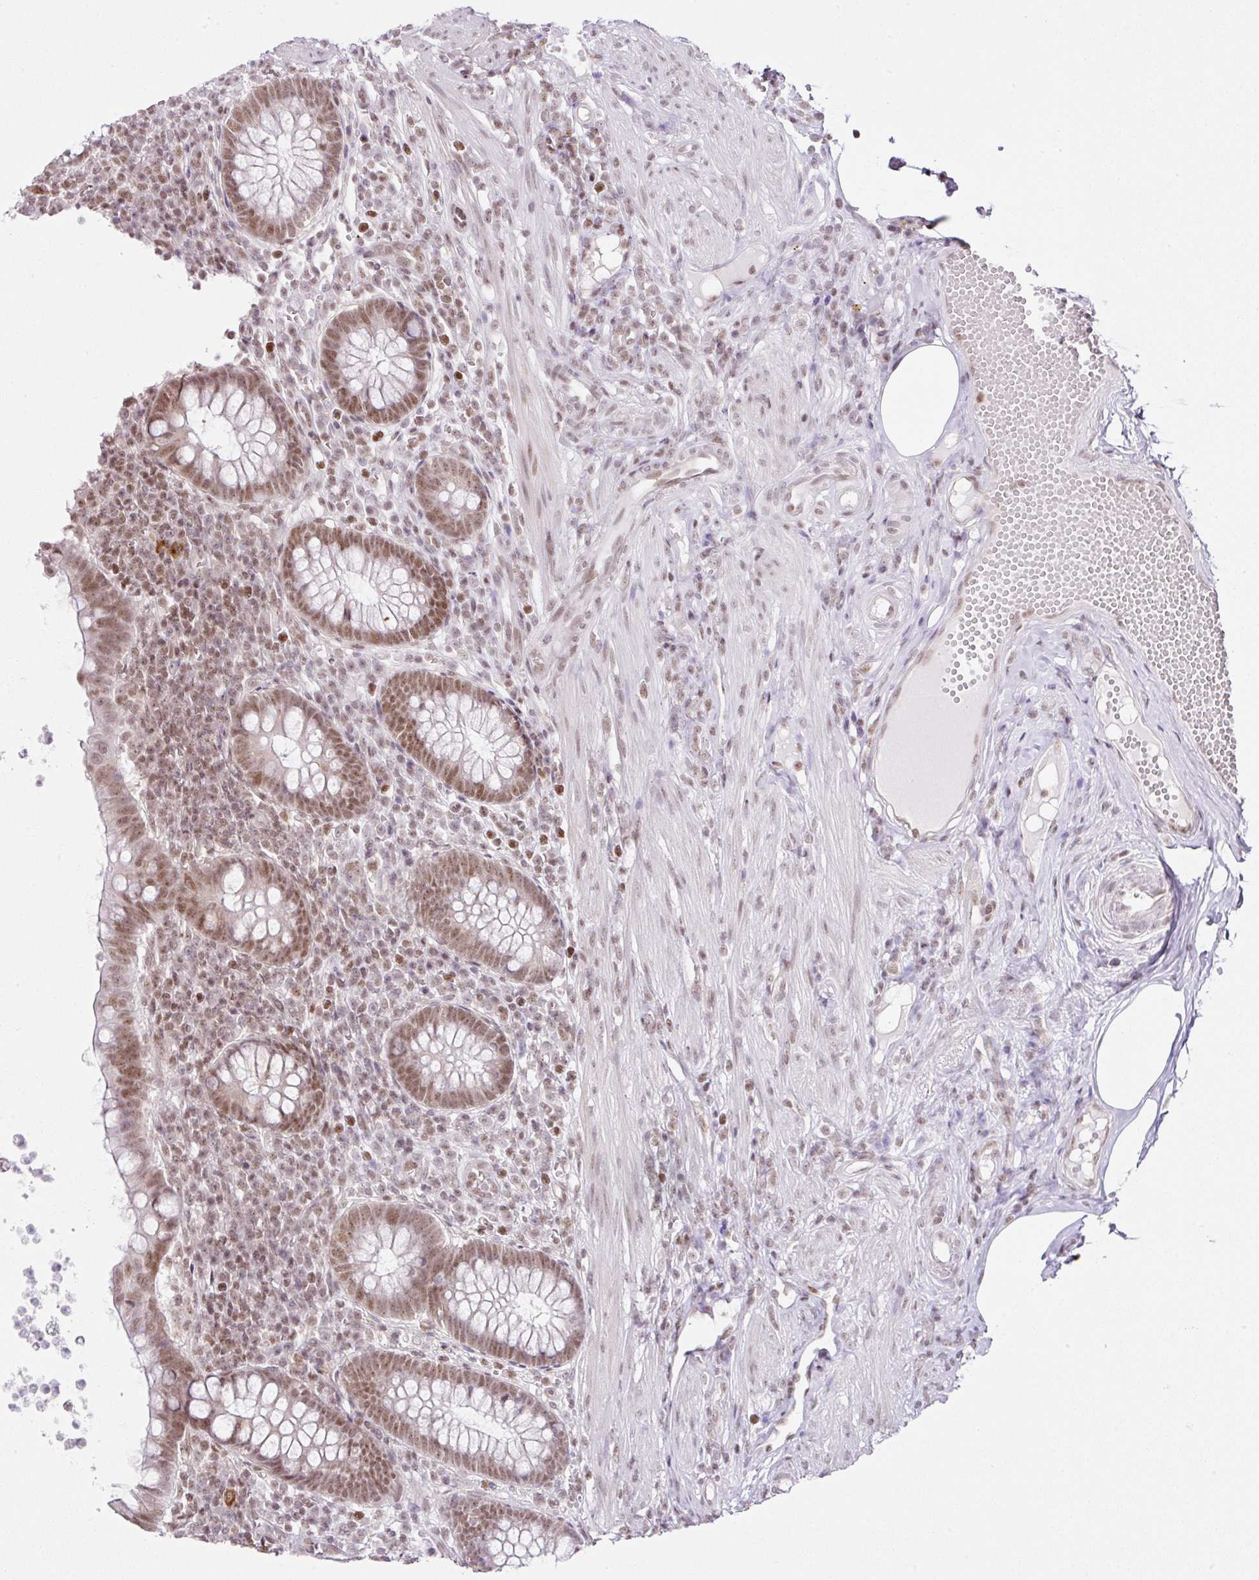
{"staining": {"intensity": "moderate", "quantity": ">75%", "location": "nuclear"}, "tissue": "appendix", "cell_type": "Glandular cells", "image_type": "normal", "snomed": [{"axis": "morphology", "description": "Normal tissue, NOS"}, {"axis": "topography", "description": "Appendix"}], "caption": "Immunohistochemistry (IHC) (DAB (3,3'-diaminobenzidine)) staining of unremarkable appendix shows moderate nuclear protein positivity in about >75% of glandular cells.", "gene": "FAM32A", "patient": {"sex": "female", "age": 56}}